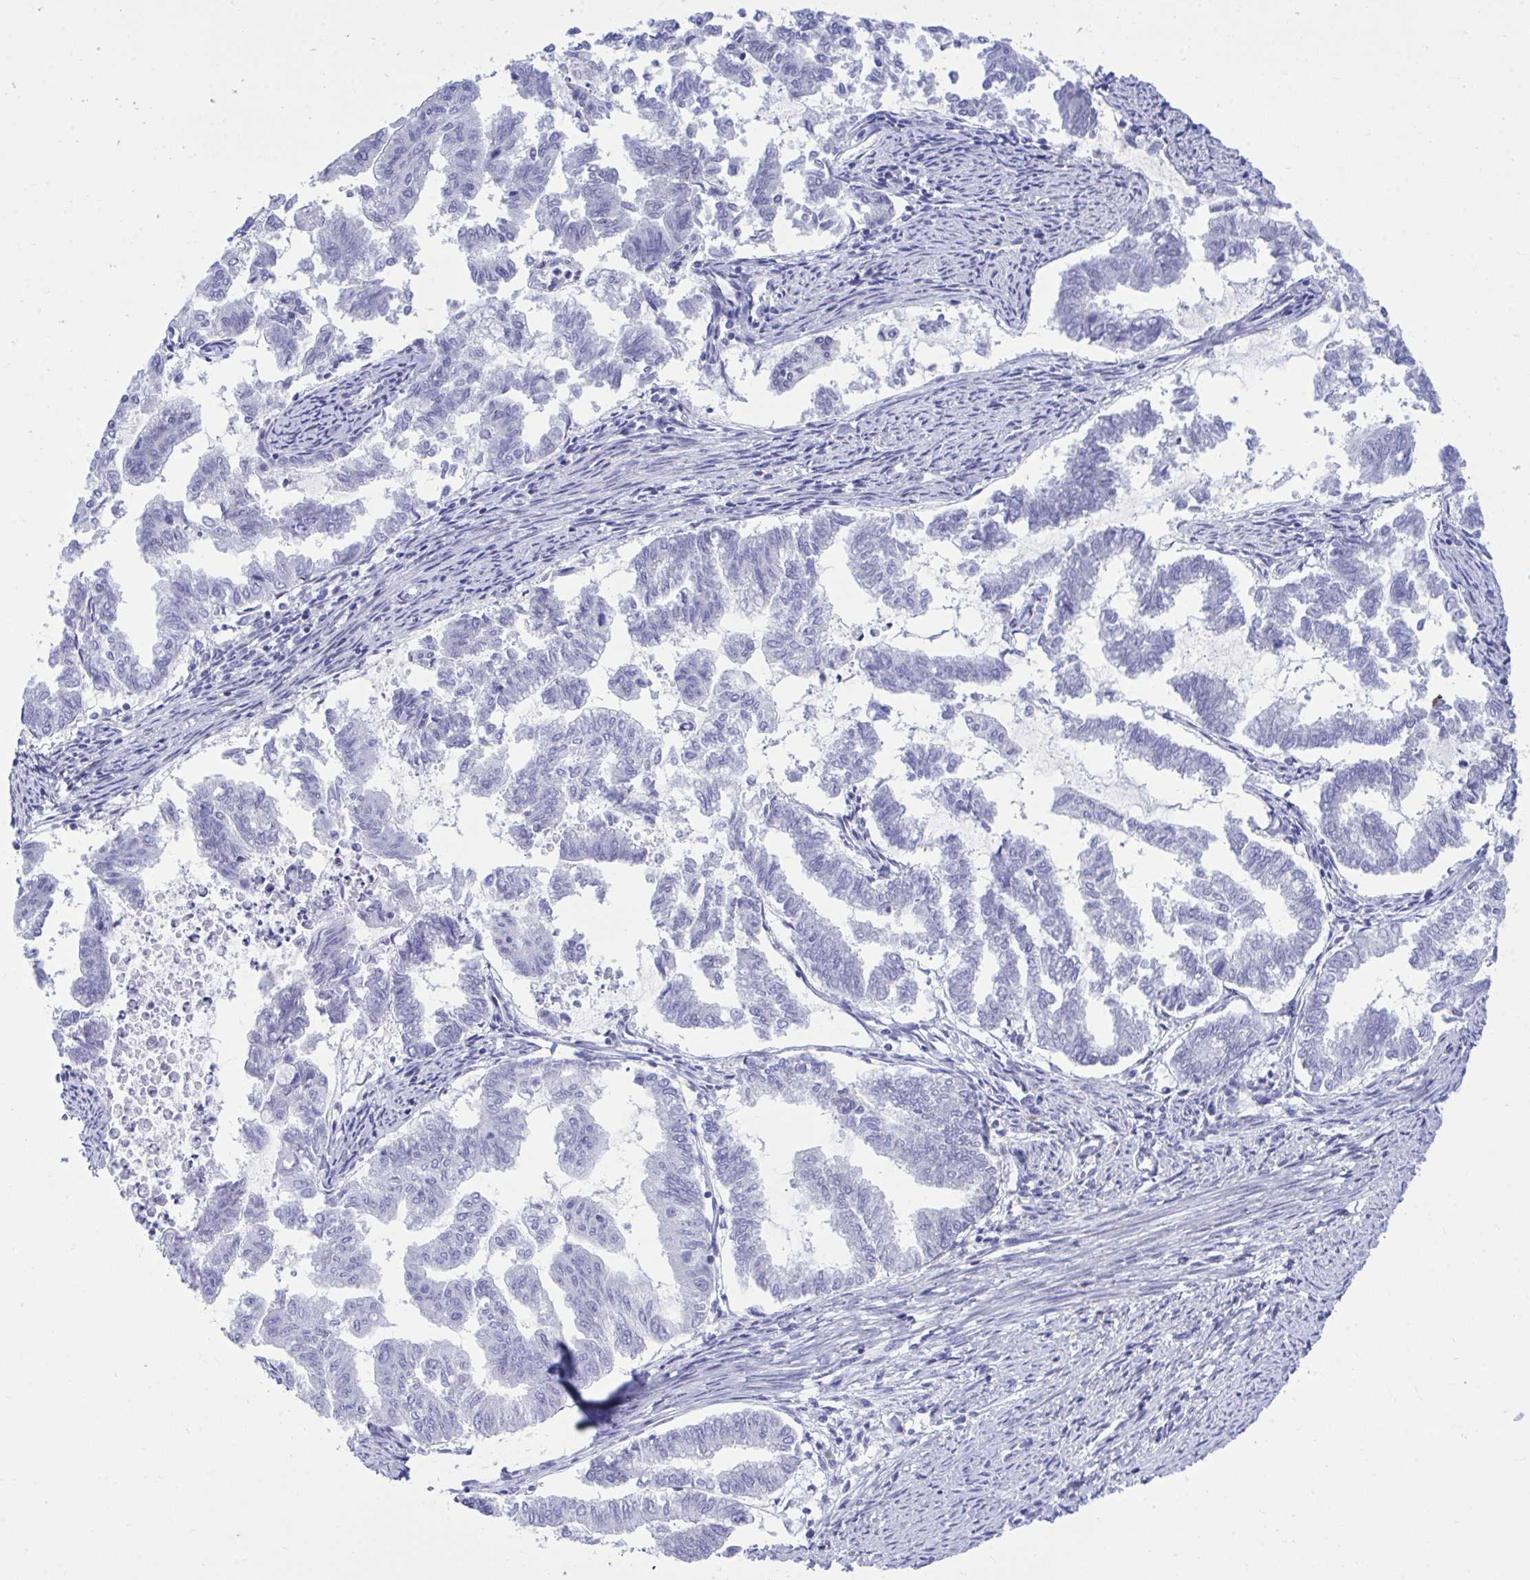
{"staining": {"intensity": "negative", "quantity": "none", "location": "none"}, "tissue": "endometrial cancer", "cell_type": "Tumor cells", "image_type": "cancer", "snomed": [{"axis": "morphology", "description": "Adenocarcinoma, NOS"}, {"axis": "topography", "description": "Endometrium"}], "caption": "Immunohistochemistry (IHC) histopathology image of human endometrial cancer stained for a protein (brown), which demonstrates no expression in tumor cells.", "gene": "MED9", "patient": {"sex": "female", "age": 79}}